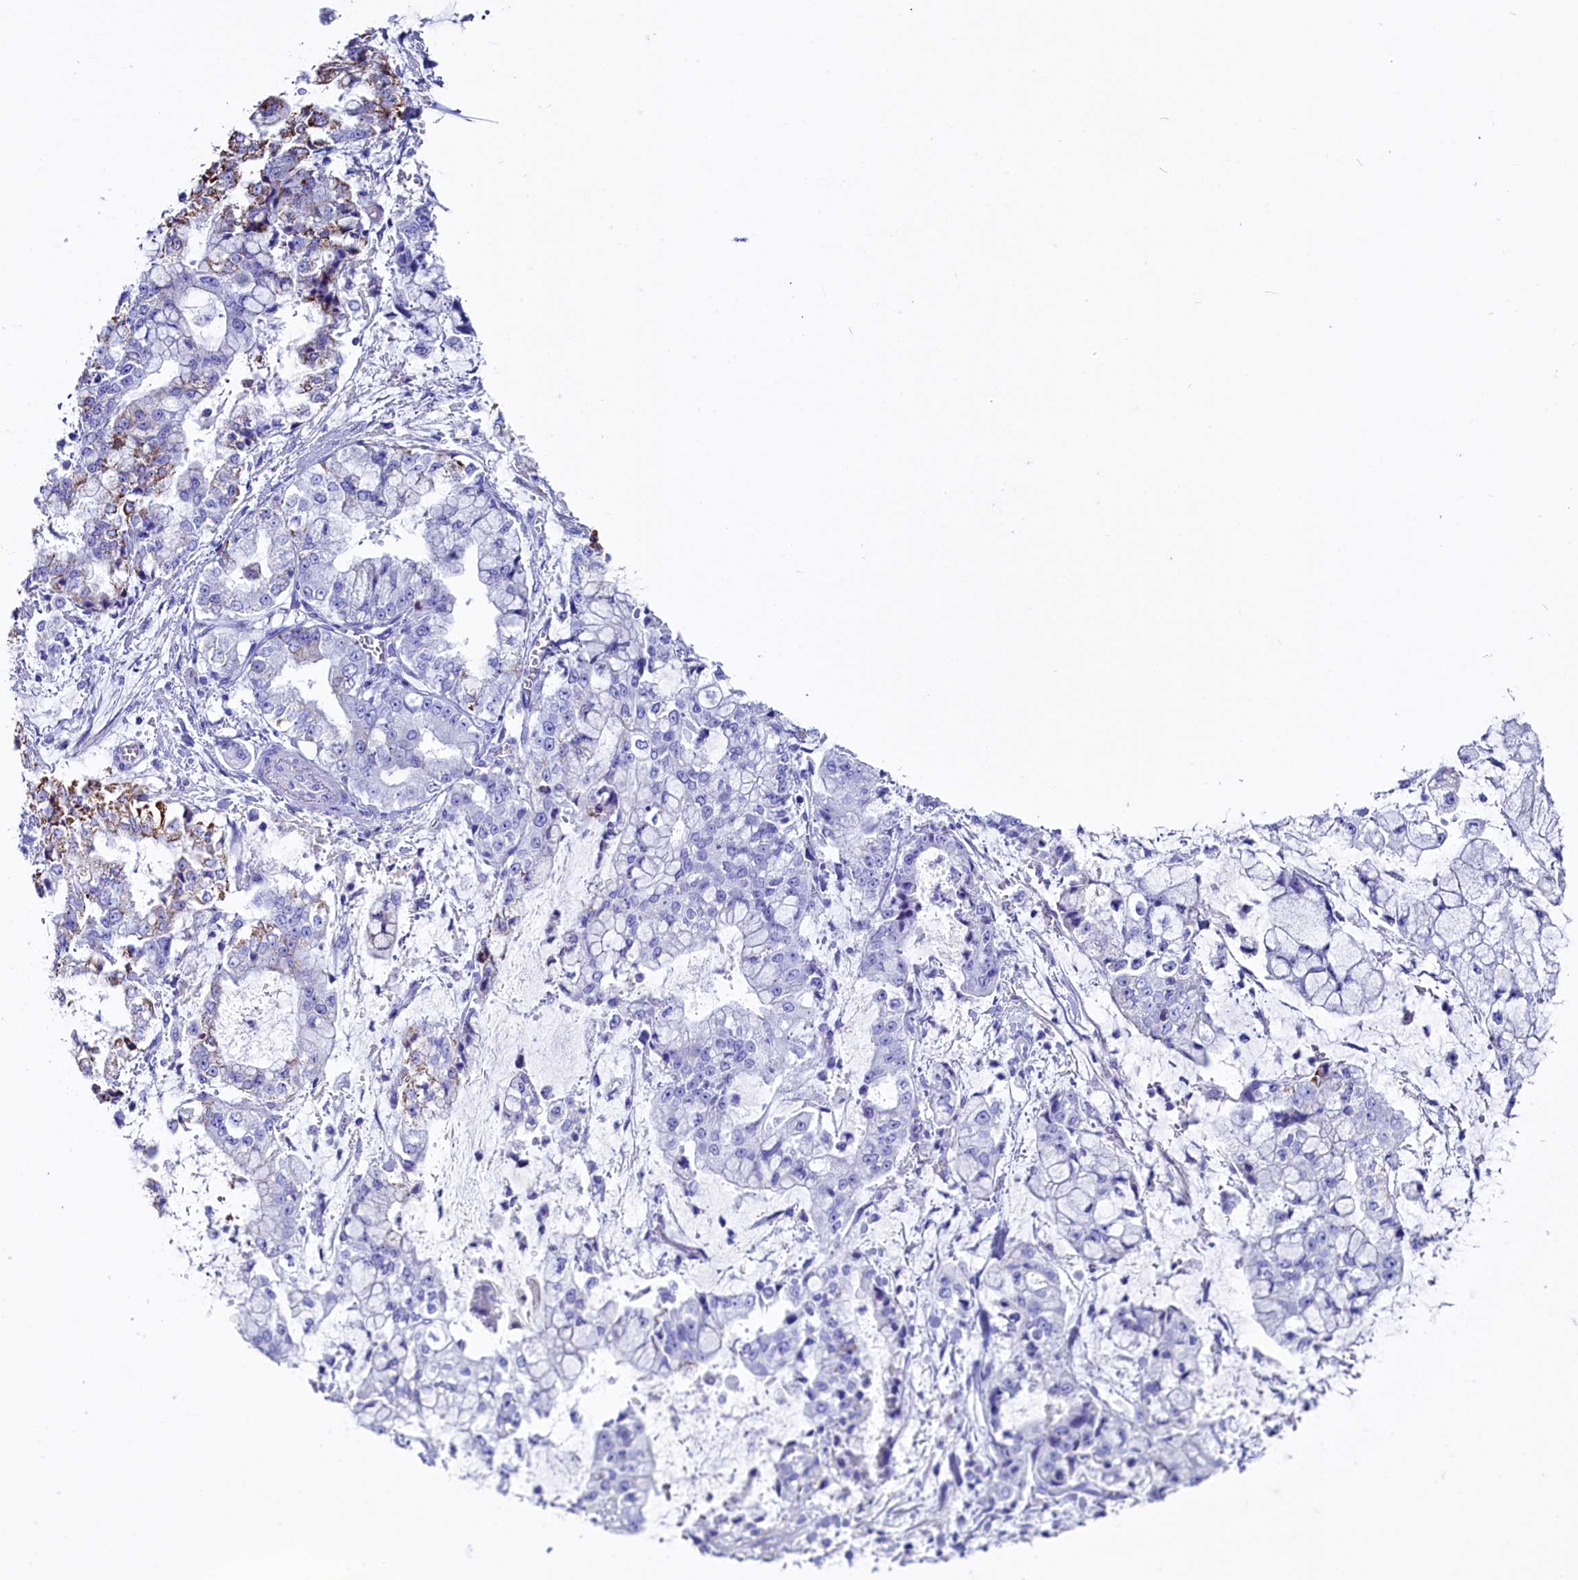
{"staining": {"intensity": "moderate", "quantity": "<25%", "location": "cytoplasmic/membranous"}, "tissue": "stomach cancer", "cell_type": "Tumor cells", "image_type": "cancer", "snomed": [{"axis": "morphology", "description": "Adenocarcinoma, NOS"}, {"axis": "topography", "description": "Stomach"}], "caption": "An immunohistochemistry (IHC) photomicrograph of tumor tissue is shown. Protein staining in brown highlights moderate cytoplasmic/membranous positivity in adenocarcinoma (stomach) within tumor cells.", "gene": "ANKRD29", "patient": {"sex": "male", "age": 76}}